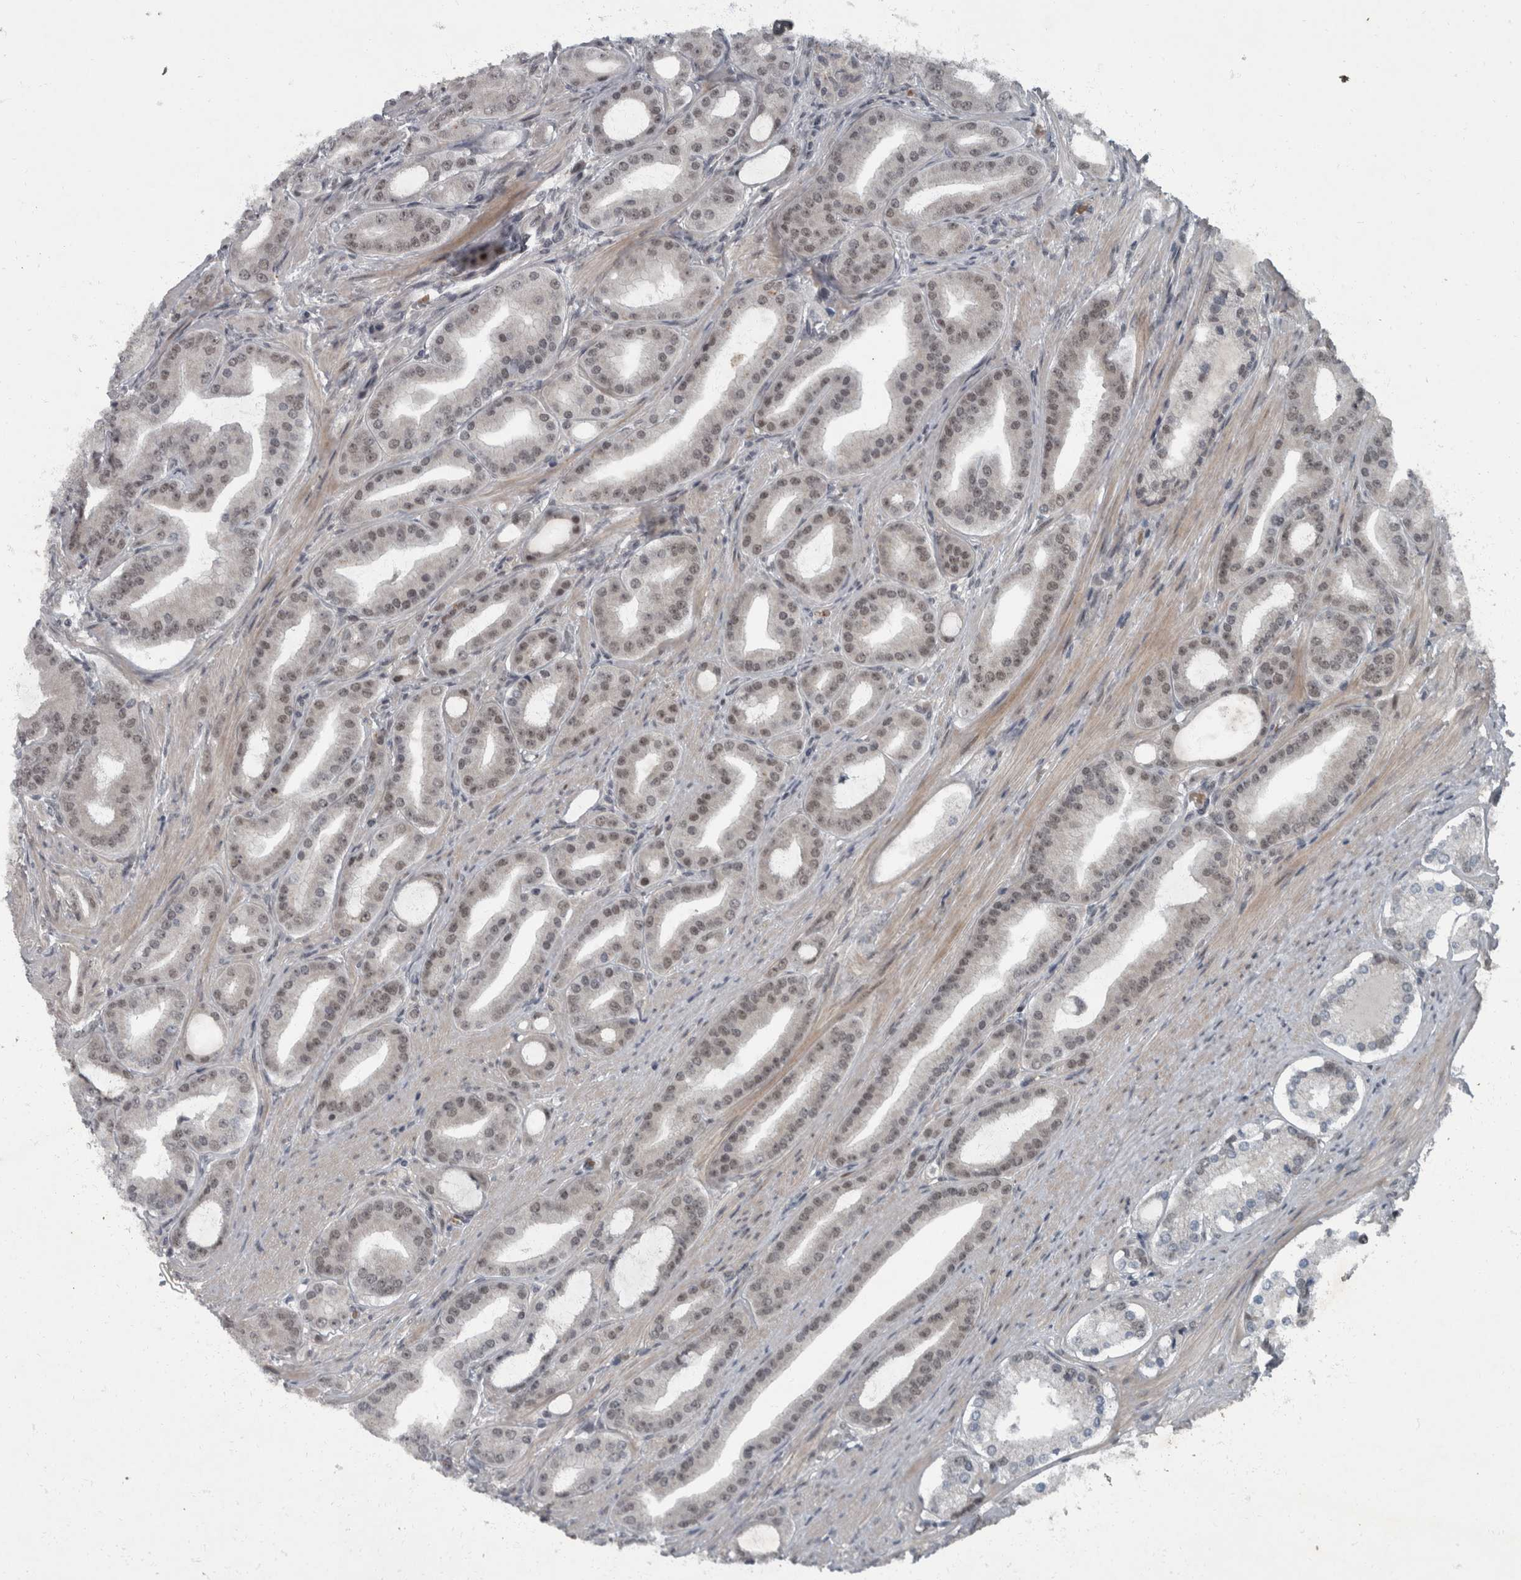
{"staining": {"intensity": "weak", "quantity": ">75%", "location": "nuclear"}, "tissue": "prostate cancer", "cell_type": "Tumor cells", "image_type": "cancer", "snomed": [{"axis": "morphology", "description": "Adenocarcinoma, High grade"}, {"axis": "topography", "description": "Prostate"}], "caption": "High-magnification brightfield microscopy of prostate cancer stained with DAB (3,3'-diaminobenzidine) (brown) and counterstained with hematoxylin (blue). tumor cells exhibit weak nuclear positivity is identified in approximately>75% of cells.", "gene": "WDR33", "patient": {"sex": "male", "age": 60}}